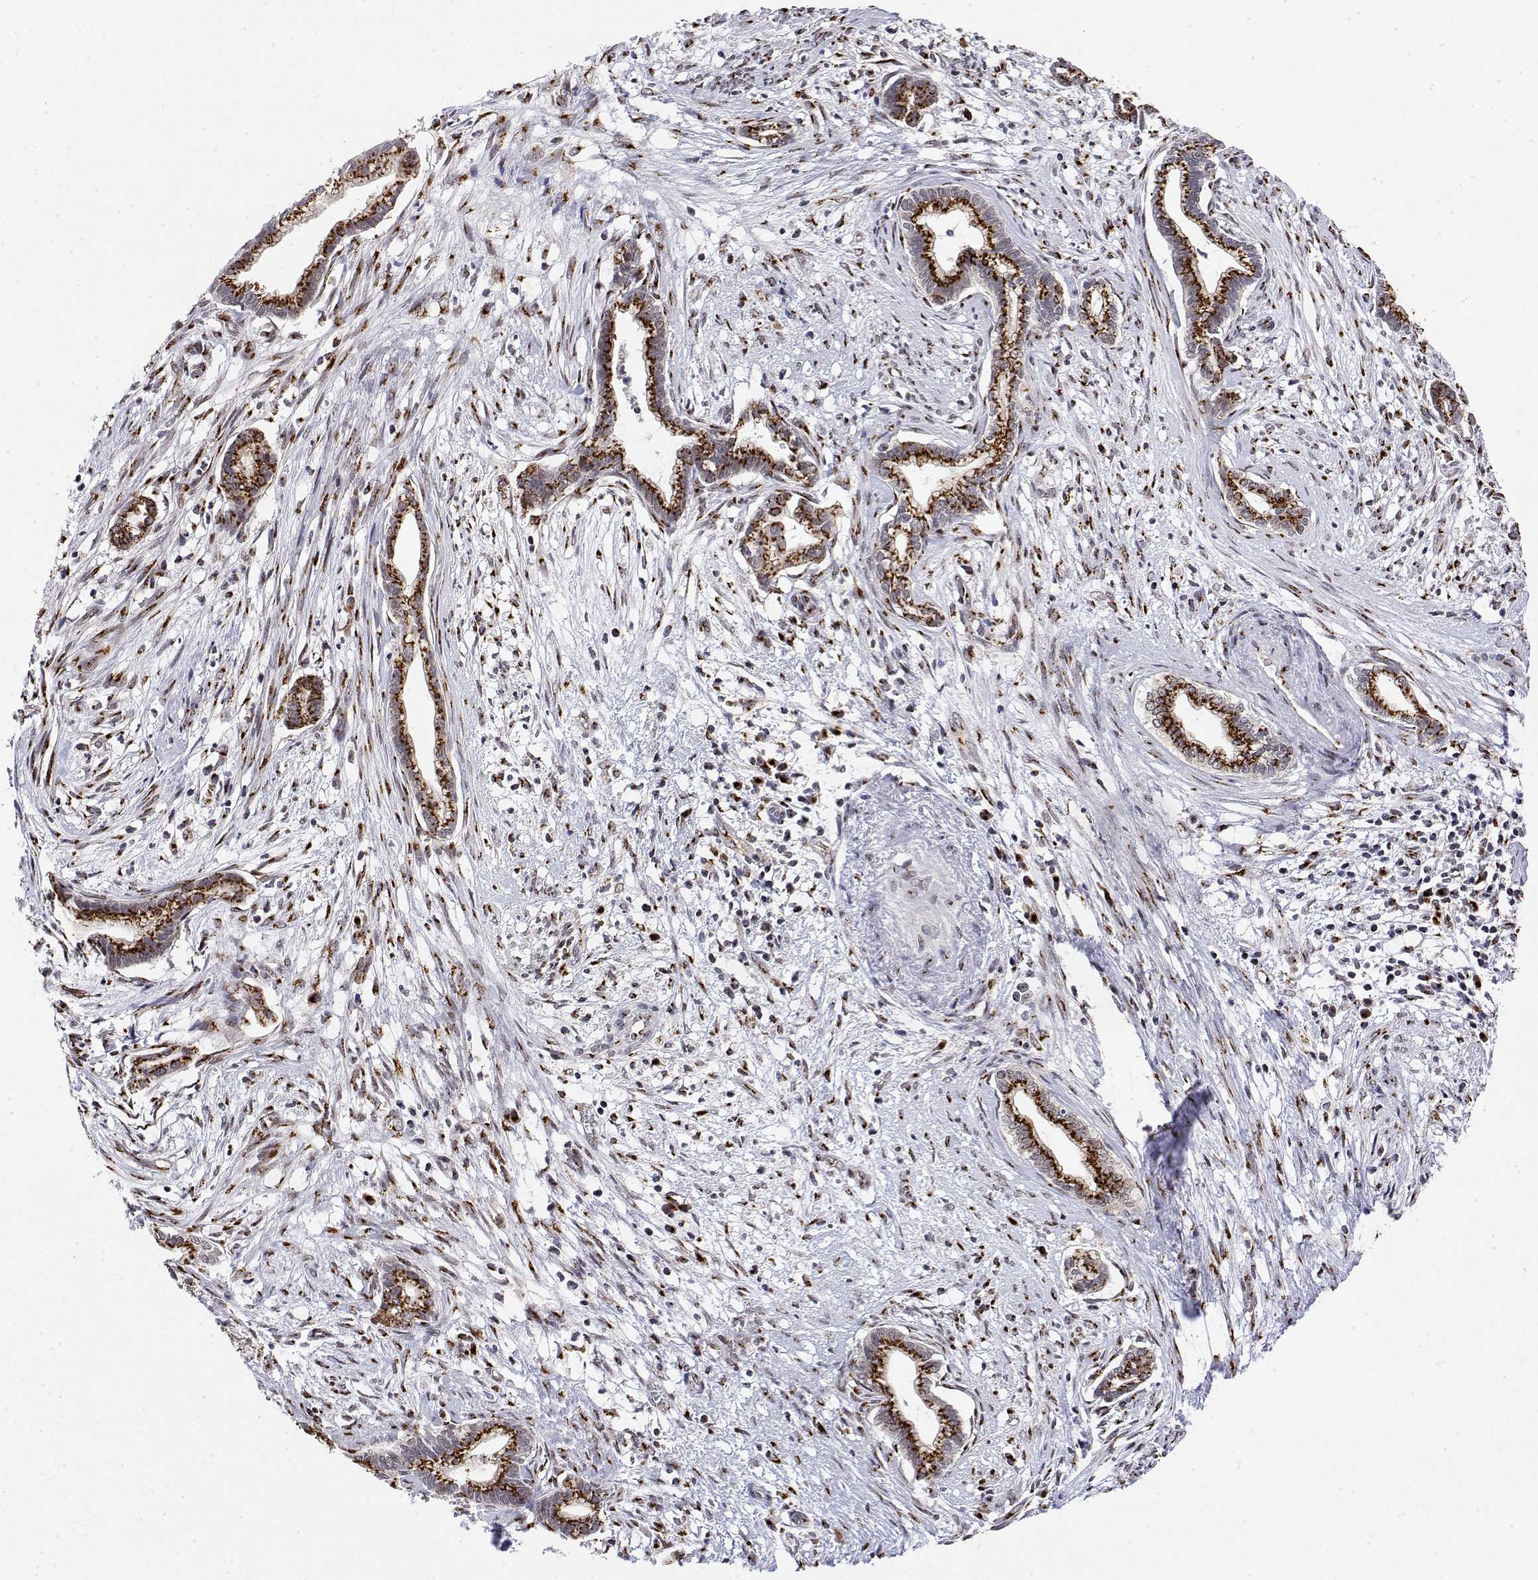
{"staining": {"intensity": "strong", "quantity": ">75%", "location": "cytoplasmic/membranous"}, "tissue": "cervical cancer", "cell_type": "Tumor cells", "image_type": "cancer", "snomed": [{"axis": "morphology", "description": "Adenocarcinoma, NOS"}, {"axis": "topography", "description": "Cervix"}], "caption": "Human cervical cancer stained with a protein marker shows strong staining in tumor cells.", "gene": "YIPF3", "patient": {"sex": "female", "age": 62}}